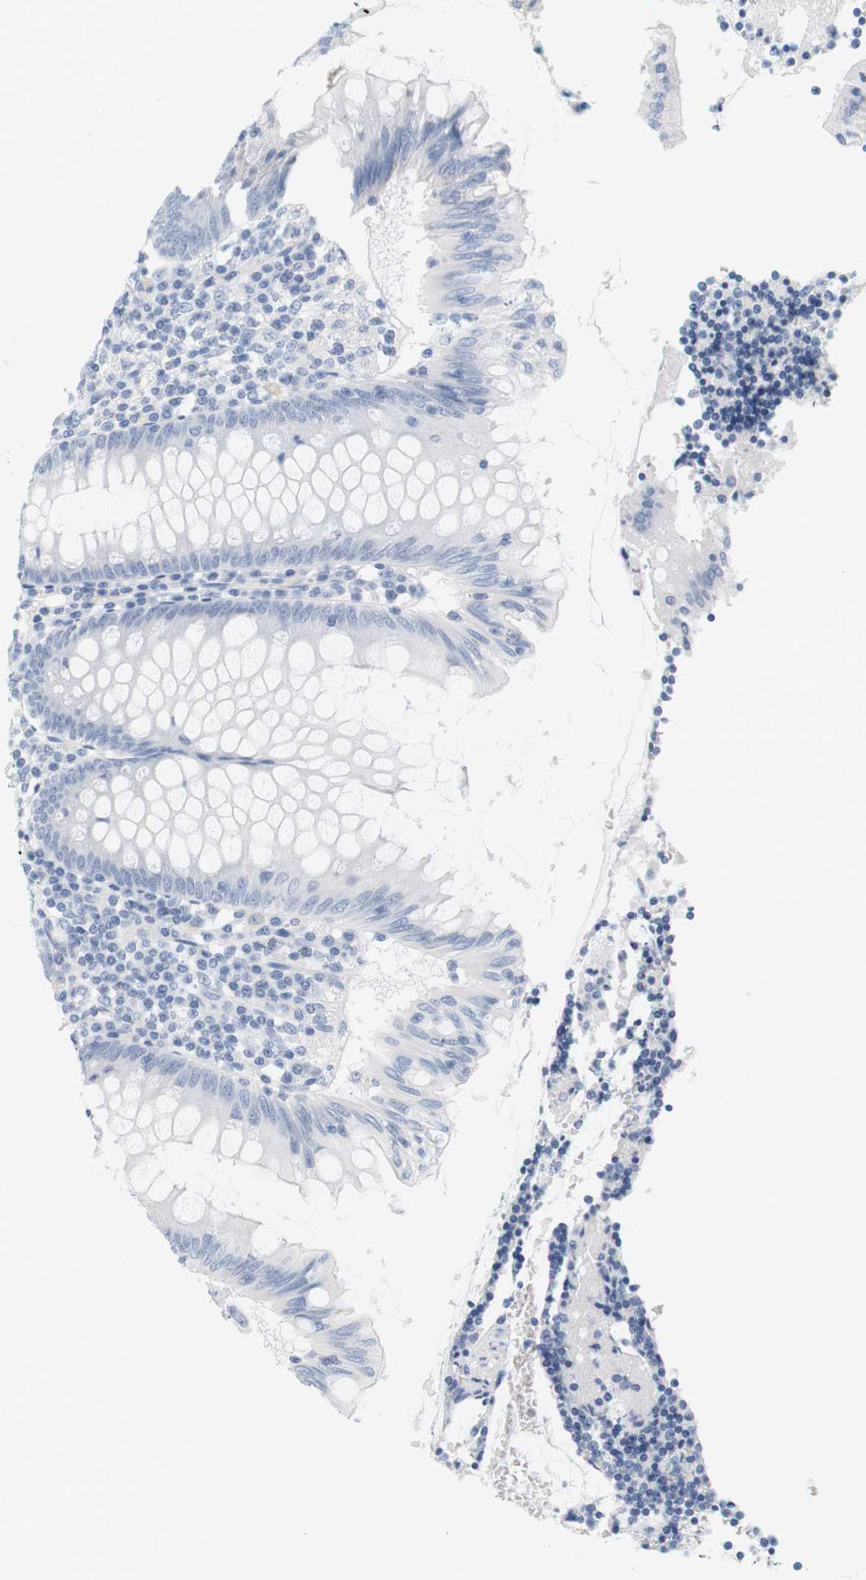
{"staining": {"intensity": "negative", "quantity": "none", "location": "none"}, "tissue": "appendix", "cell_type": "Glandular cells", "image_type": "normal", "snomed": [{"axis": "morphology", "description": "Normal tissue, NOS"}, {"axis": "morphology", "description": "Inflammation, NOS"}, {"axis": "topography", "description": "Appendix"}], "caption": "This is a micrograph of immunohistochemistry staining of benign appendix, which shows no expression in glandular cells. (Brightfield microscopy of DAB (3,3'-diaminobenzidine) immunohistochemistry at high magnification).", "gene": "OPRM1", "patient": {"sex": "male", "age": 46}}